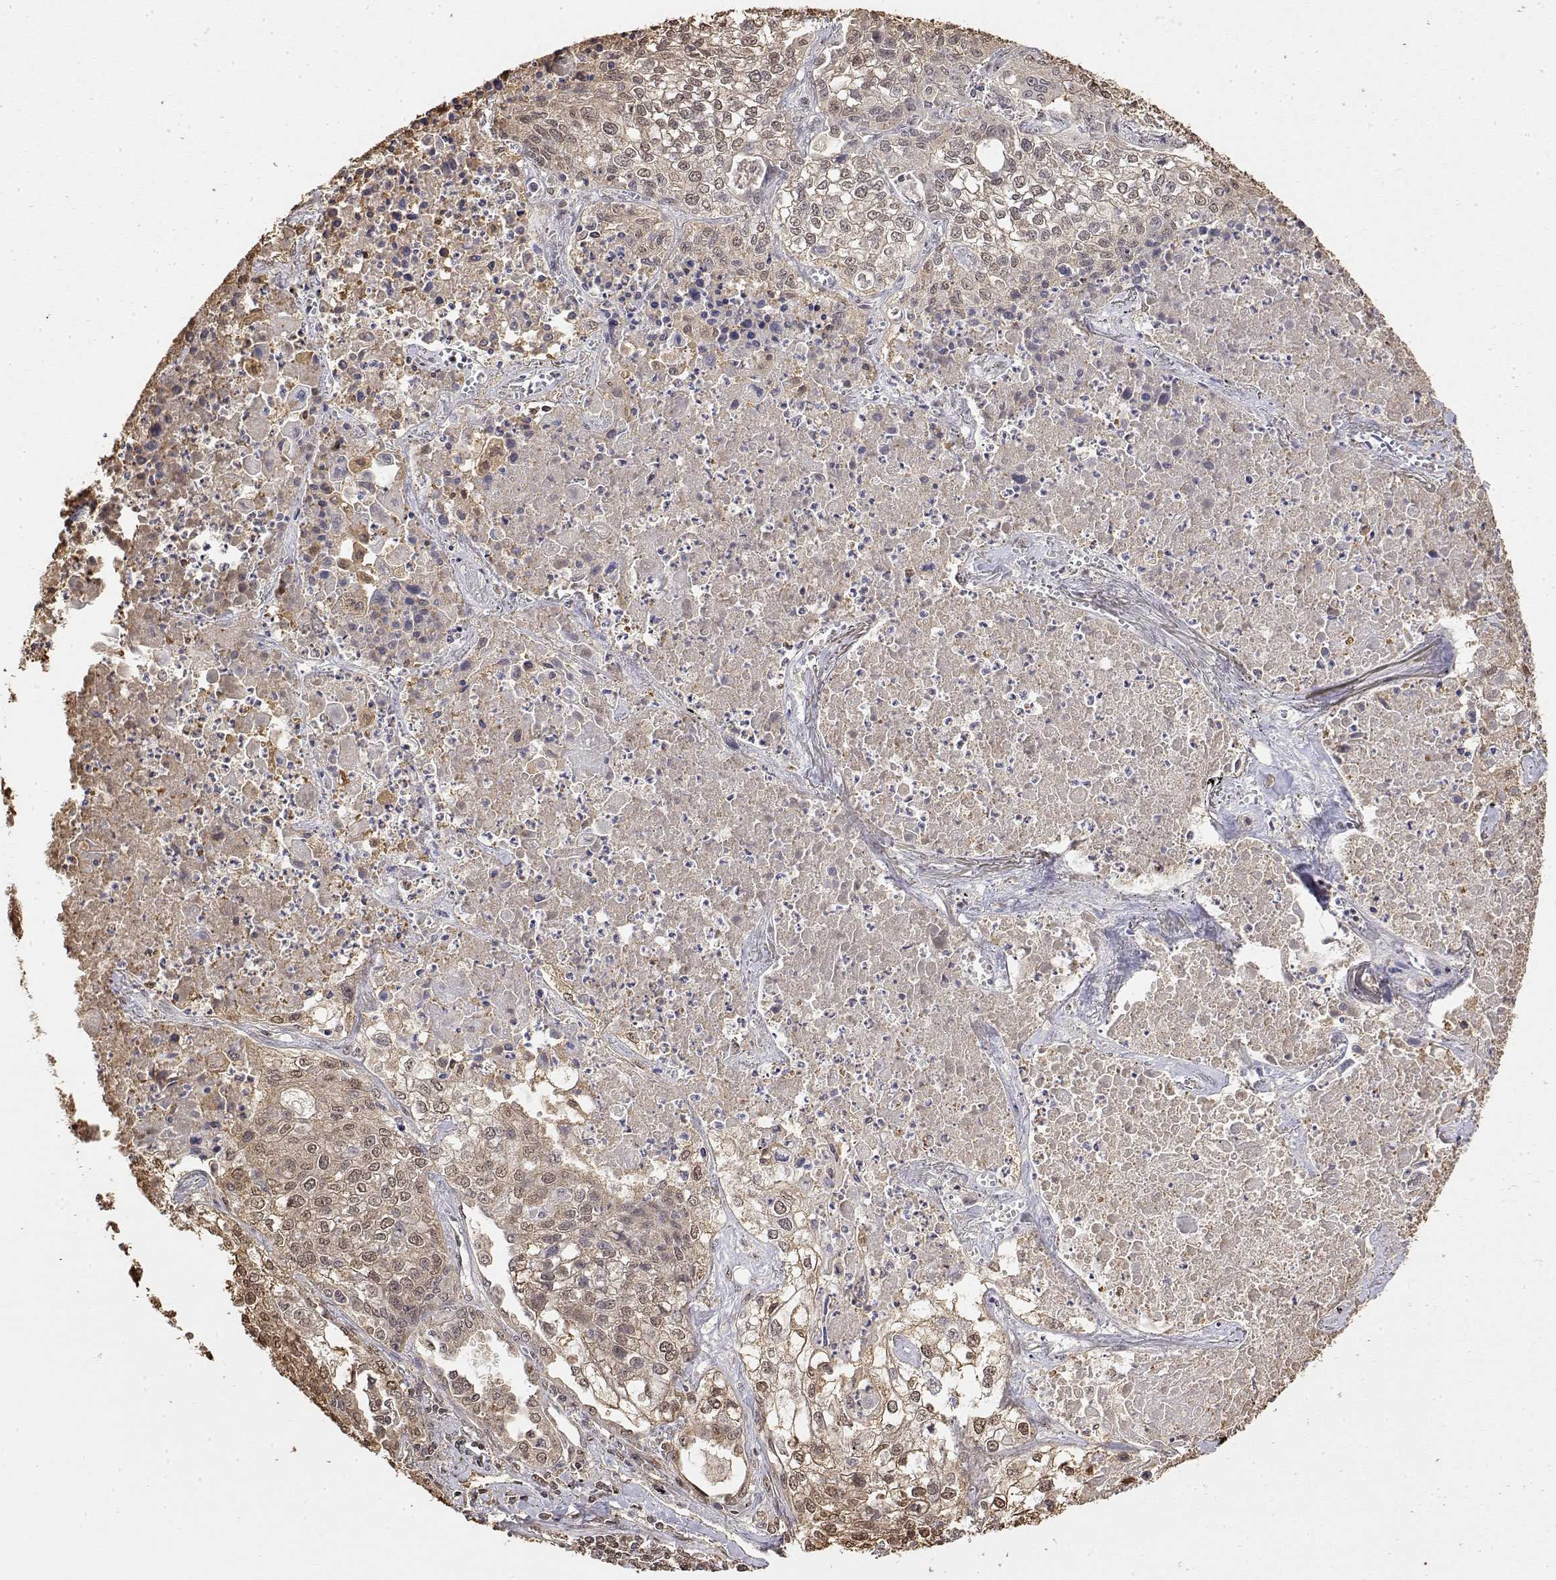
{"staining": {"intensity": "weak", "quantity": ">75%", "location": "cytoplasmic/membranous,nuclear"}, "tissue": "lung cancer", "cell_type": "Tumor cells", "image_type": "cancer", "snomed": [{"axis": "morphology", "description": "Squamous cell carcinoma, NOS"}, {"axis": "topography", "description": "Lung"}], "caption": "DAB (3,3'-diaminobenzidine) immunohistochemical staining of human lung cancer (squamous cell carcinoma) exhibits weak cytoplasmic/membranous and nuclear protein positivity in approximately >75% of tumor cells. The staining was performed using DAB (3,3'-diaminobenzidine), with brown indicating positive protein expression. Nuclei are stained blue with hematoxylin.", "gene": "TPI1", "patient": {"sex": "male", "age": 74}}